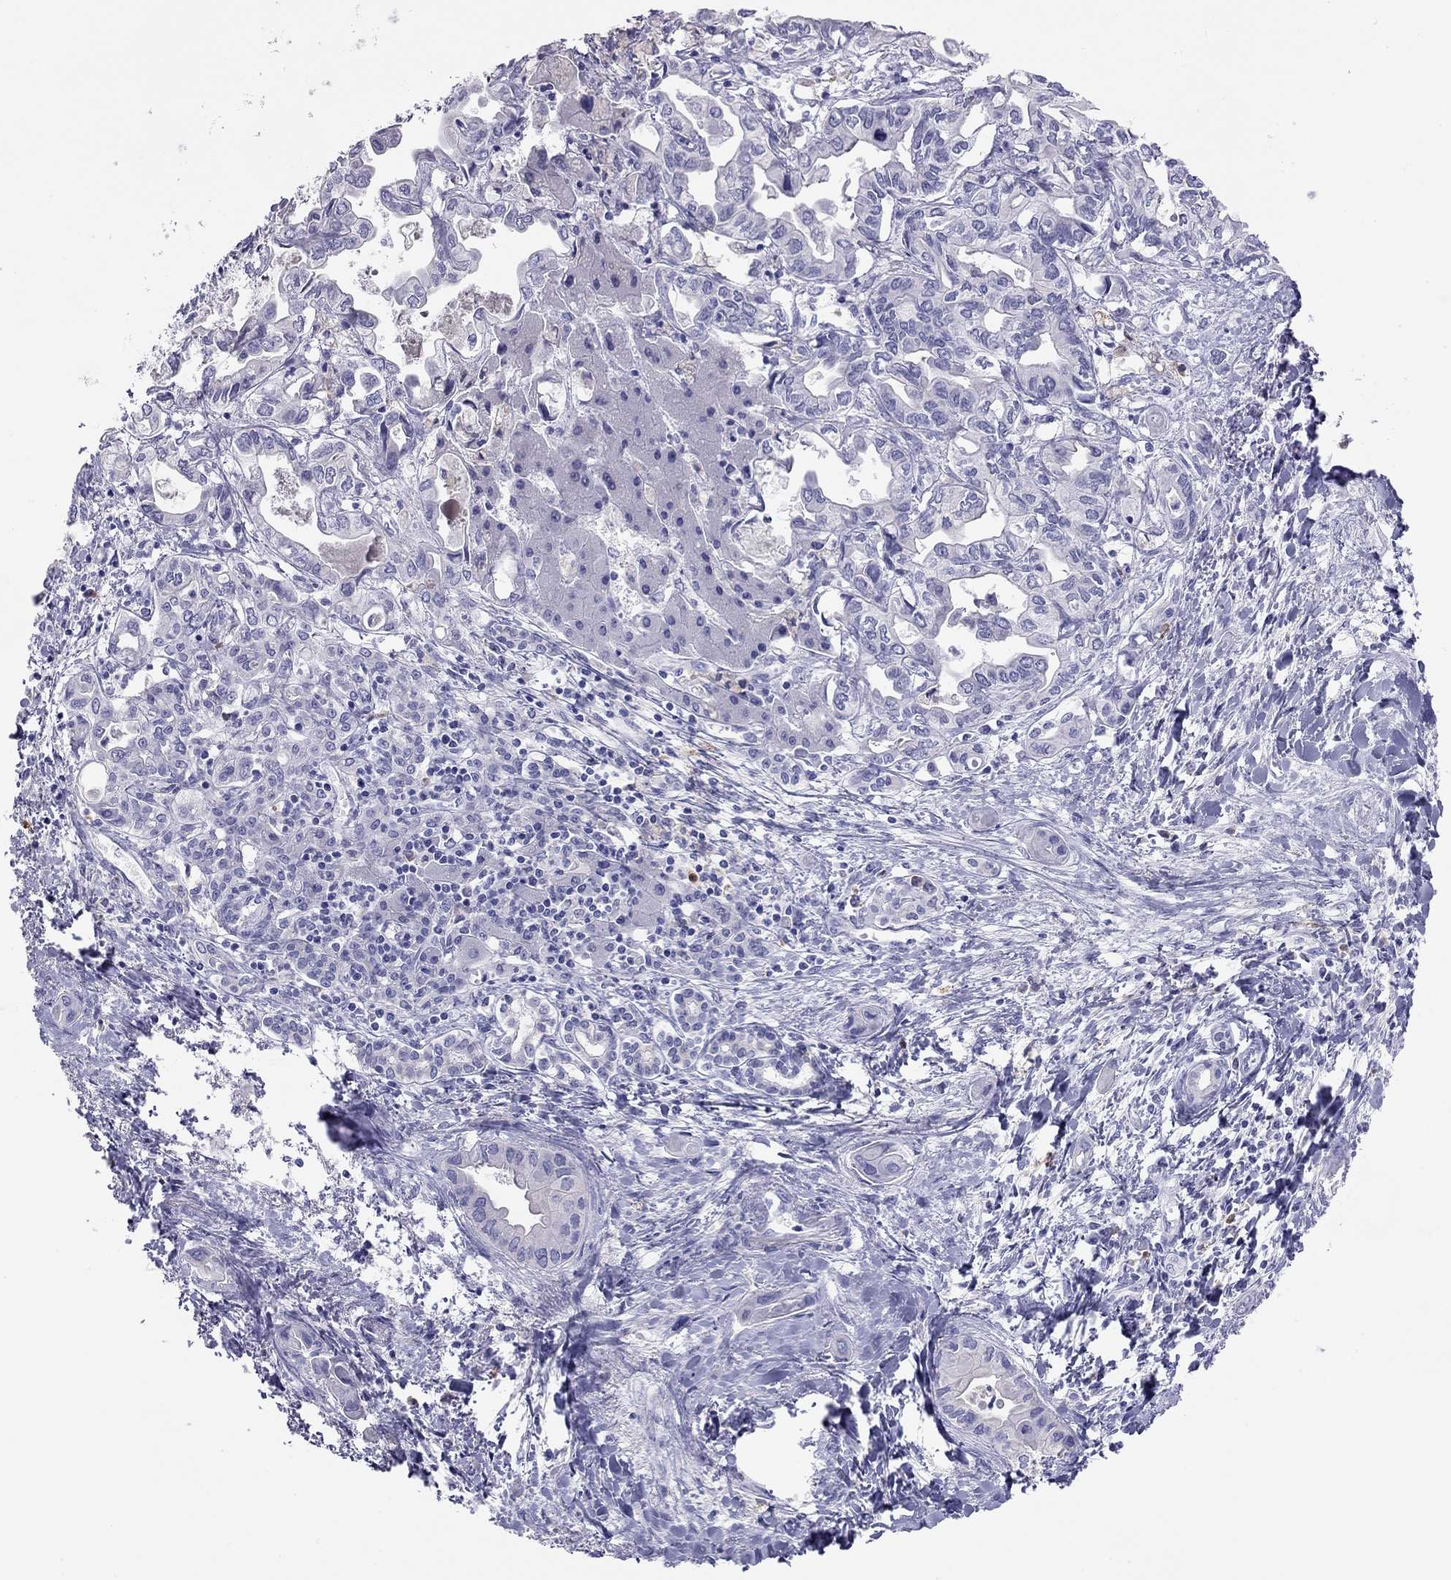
{"staining": {"intensity": "negative", "quantity": "none", "location": "none"}, "tissue": "liver cancer", "cell_type": "Tumor cells", "image_type": "cancer", "snomed": [{"axis": "morphology", "description": "Cholangiocarcinoma"}, {"axis": "topography", "description": "Liver"}], "caption": "The IHC image has no significant staining in tumor cells of liver cholangiocarcinoma tissue.", "gene": "HLA-DQB2", "patient": {"sex": "female", "age": 64}}